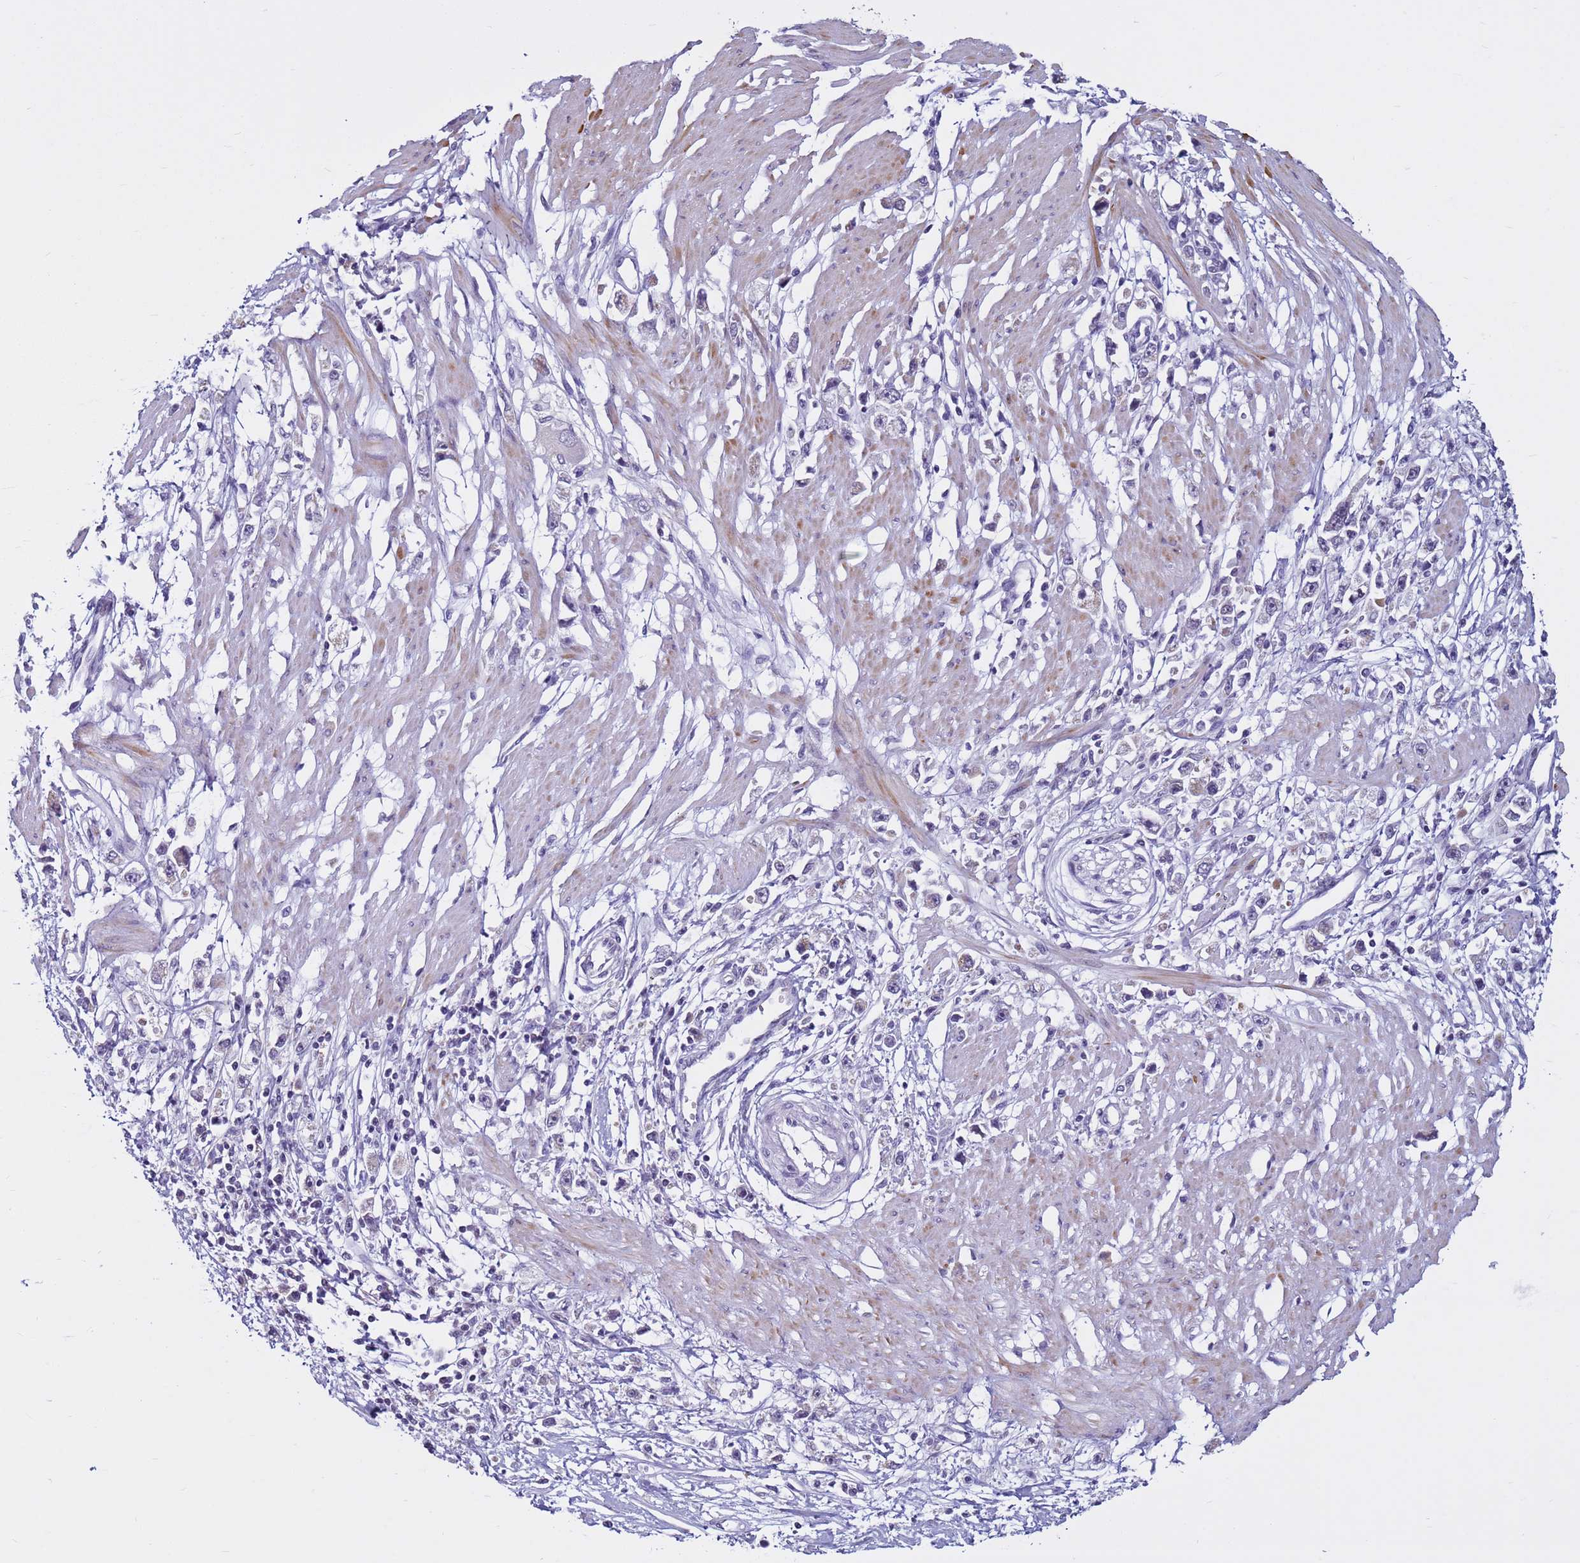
{"staining": {"intensity": "negative", "quantity": "none", "location": "none"}, "tissue": "stomach cancer", "cell_type": "Tumor cells", "image_type": "cancer", "snomed": [{"axis": "morphology", "description": "Adenocarcinoma, NOS"}, {"axis": "topography", "description": "Stomach"}], "caption": "Immunohistochemical staining of stomach adenocarcinoma shows no significant staining in tumor cells.", "gene": "CDK2AP2", "patient": {"sex": "female", "age": 59}}